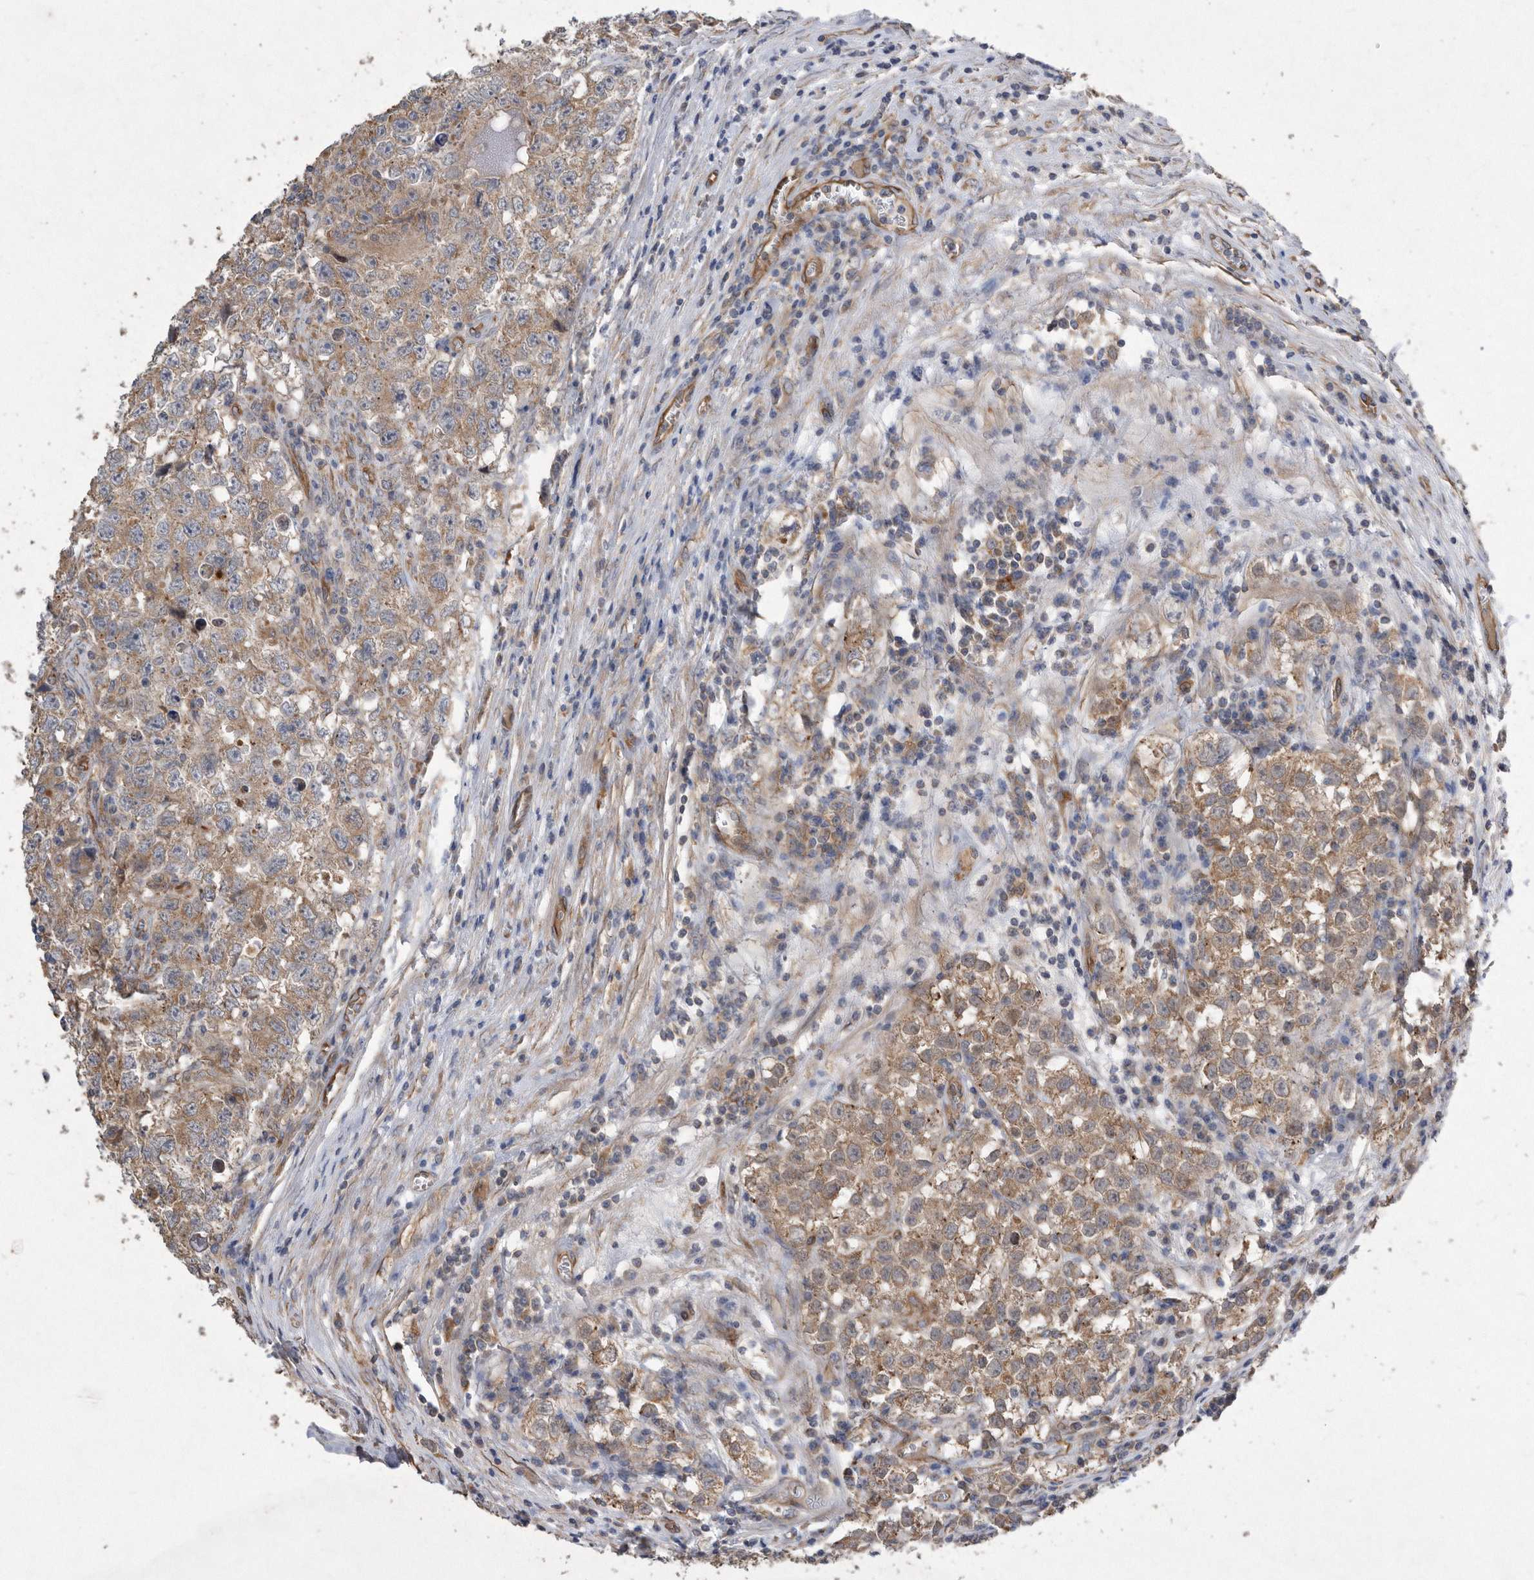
{"staining": {"intensity": "moderate", "quantity": ">75%", "location": "cytoplasmic/membranous"}, "tissue": "testis cancer", "cell_type": "Tumor cells", "image_type": "cancer", "snomed": [{"axis": "morphology", "description": "Seminoma, NOS"}, {"axis": "morphology", "description": "Carcinoma, Embryonal, NOS"}, {"axis": "topography", "description": "Testis"}], "caption": "Testis cancer (seminoma) stained with a brown dye reveals moderate cytoplasmic/membranous positive positivity in about >75% of tumor cells.", "gene": "PON2", "patient": {"sex": "male", "age": 43}}